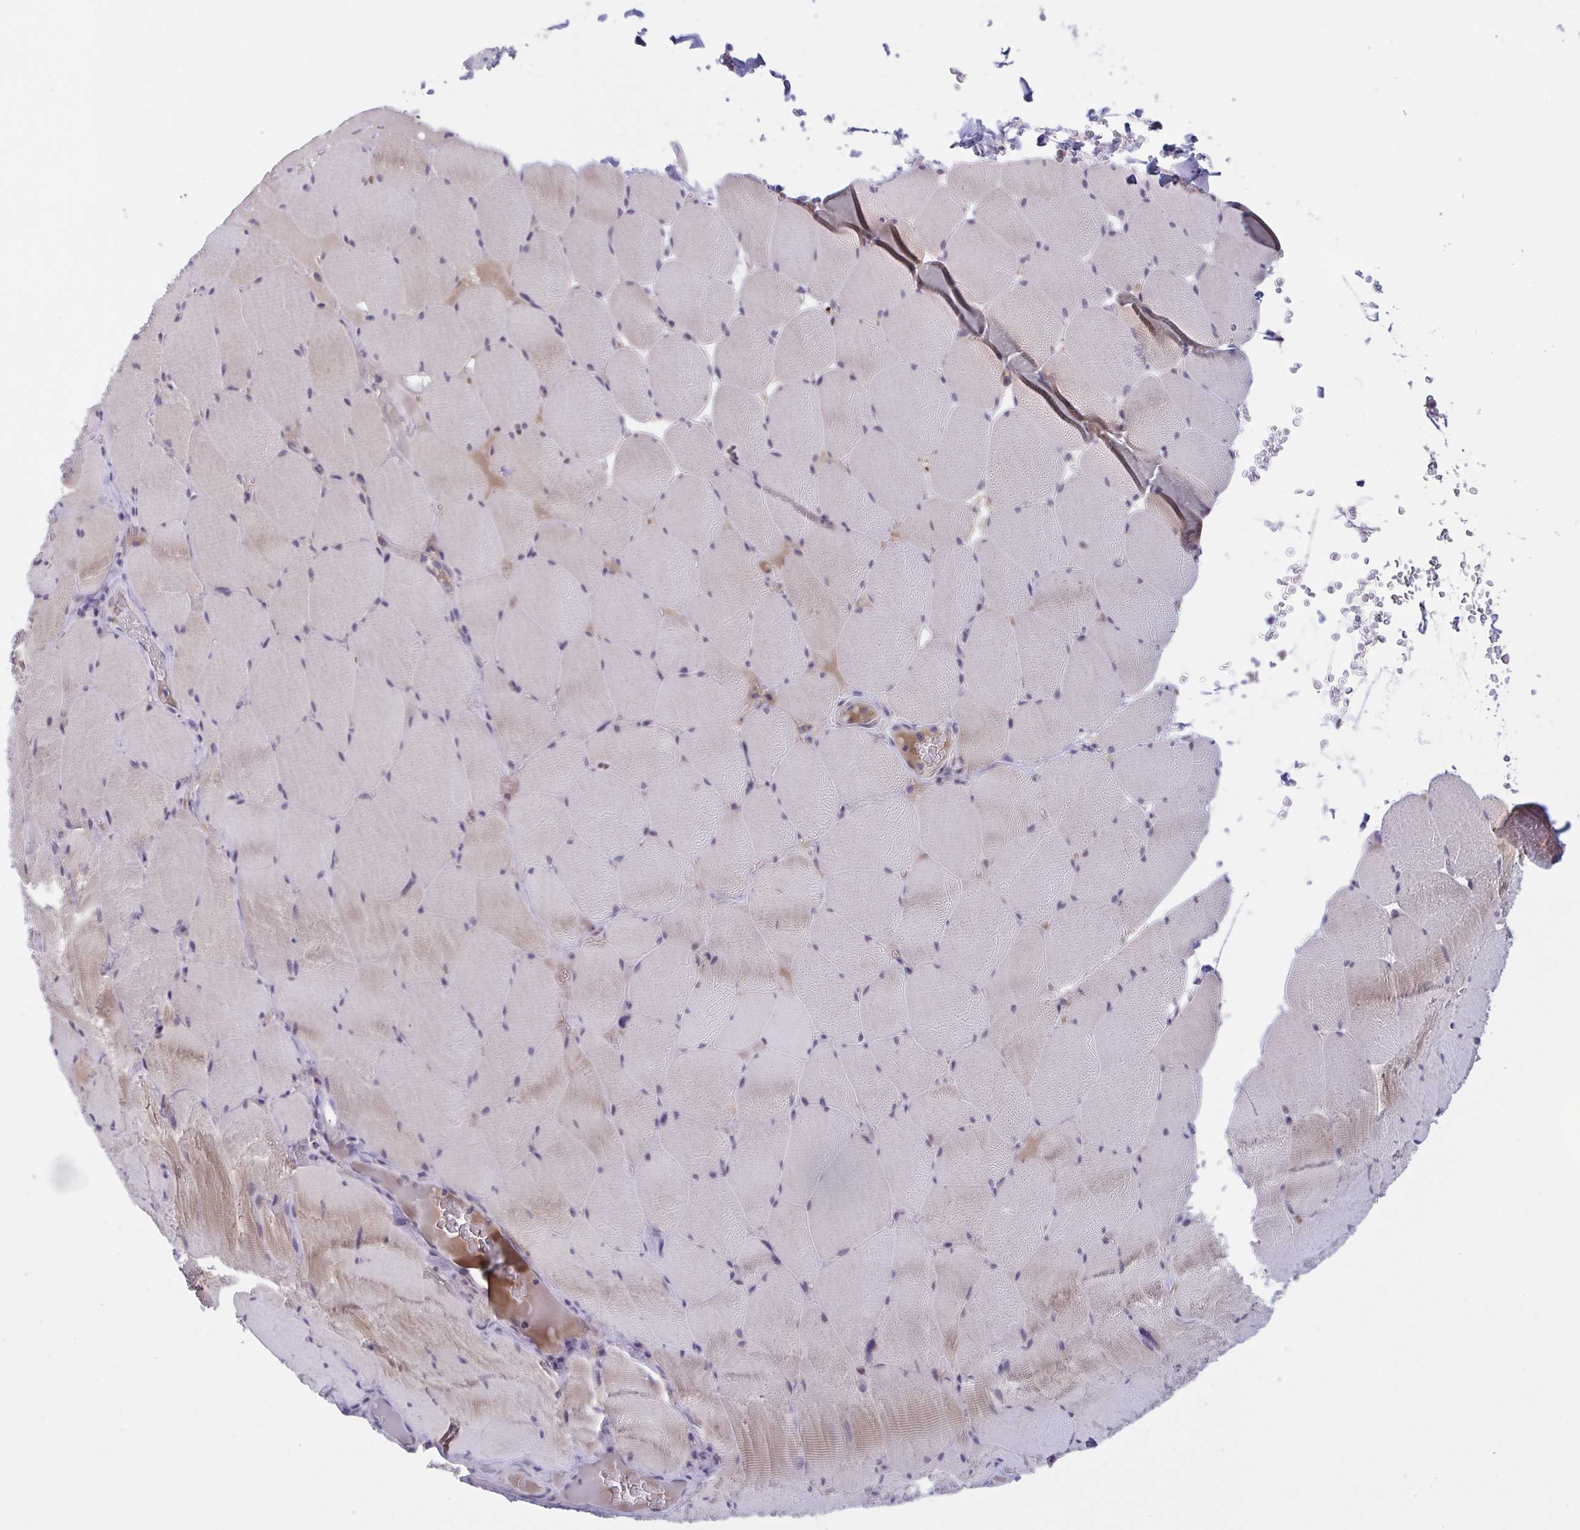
{"staining": {"intensity": "weak", "quantity": "<25%", "location": "cytoplasmic/membranous"}, "tissue": "skeletal muscle", "cell_type": "Myocytes", "image_type": "normal", "snomed": [{"axis": "morphology", "description": "Normal tissue, NOS"}, {"axis": "topography", "description": "Skeletal muscle"}, {"axis": "topography", "description": "Head-Neck"}], "caption": "This is an IHC micrograph of normal skeletal muscle. There is no staining in myocytes.", "gene": "TTC7B", "patient": {"sex": "male", "age": 66}}